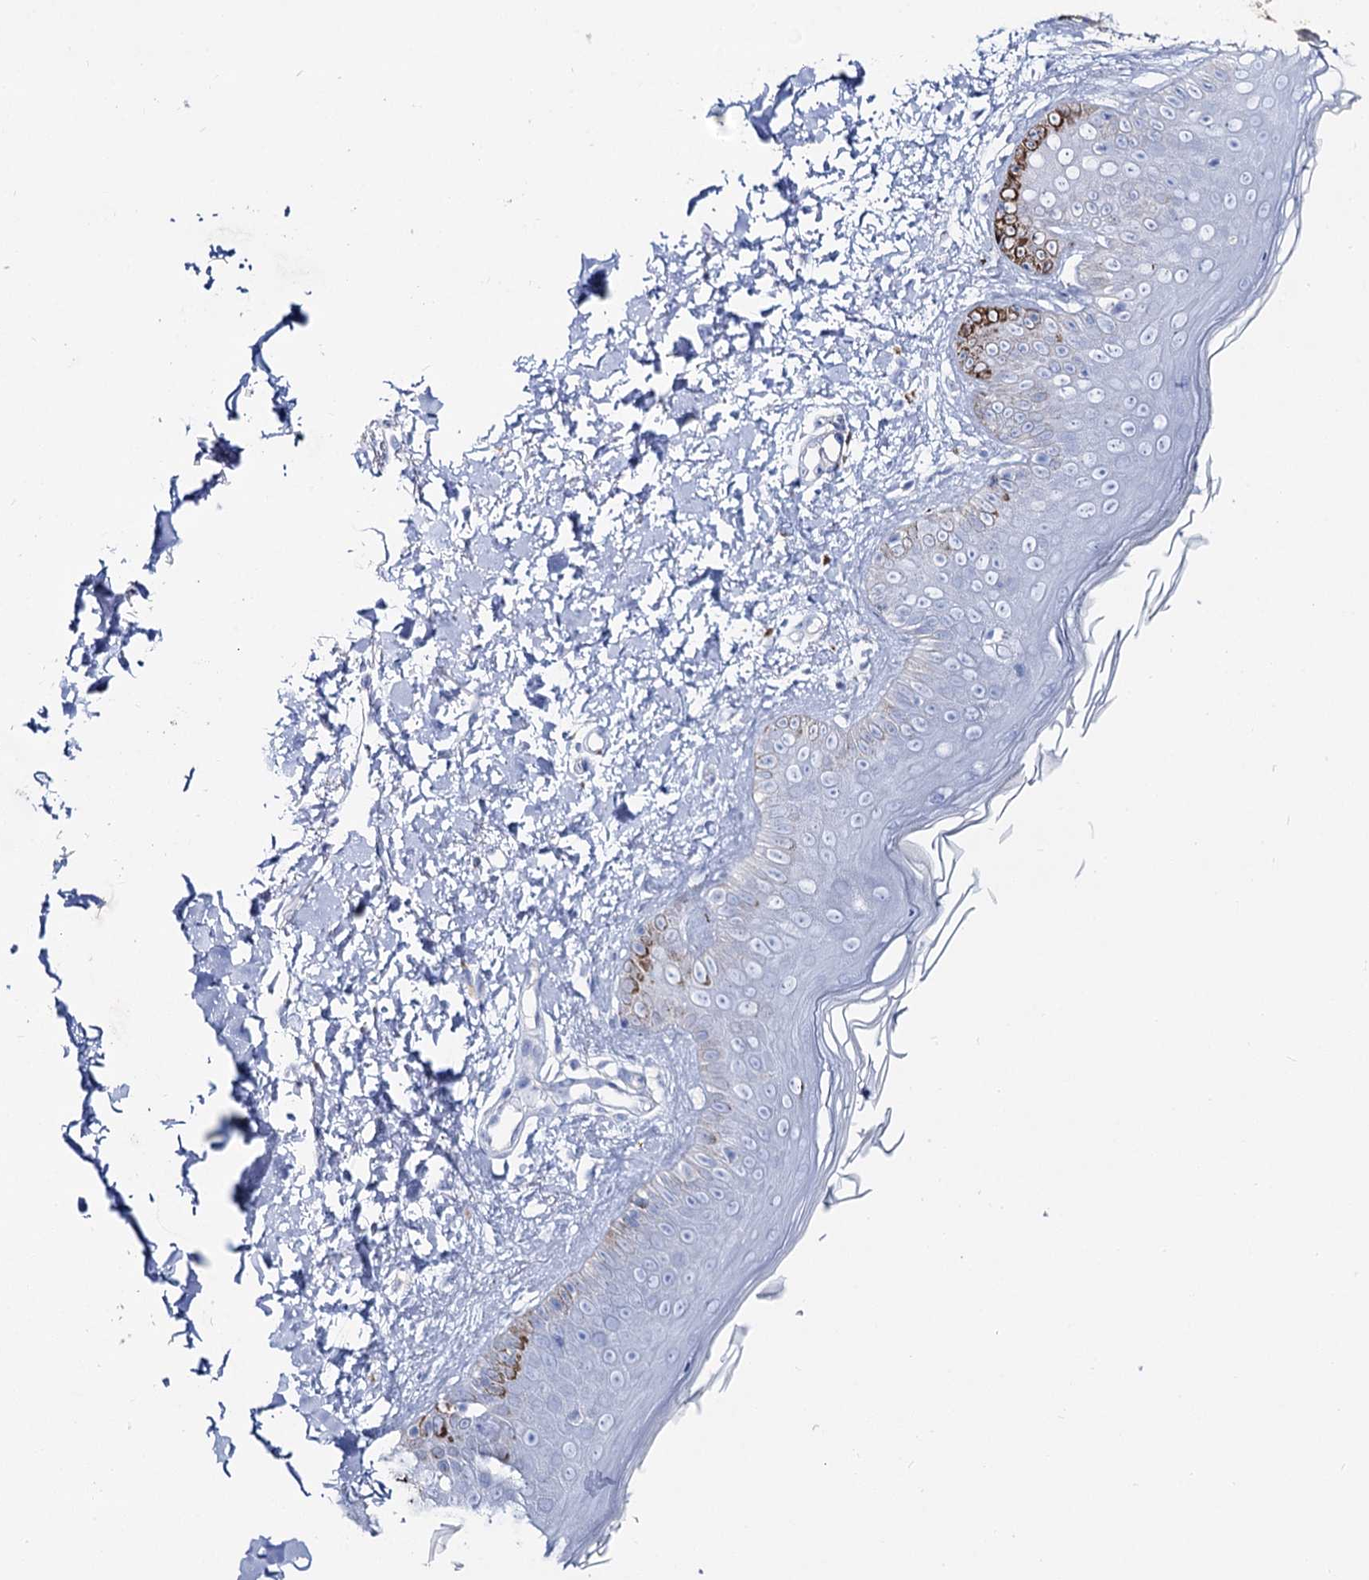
{"staining": {"intensity": "negative", "quantity": "none", "location": "none"}, "tissue": "skin", "cell_type": "Fibroblasts", "image_type": "normal", "snomed": [{"axis": "morphology", "description": "Normal tissue, NOS"}, {"axis": "topography", "description": "Skin"}], "caption": "This is an immunohistochemistry photomicrograph of normal skin. There is no positivity in fibroblasts.", "gene": "SLC3A1", "patient": {"sex": "male", "age": 52}}